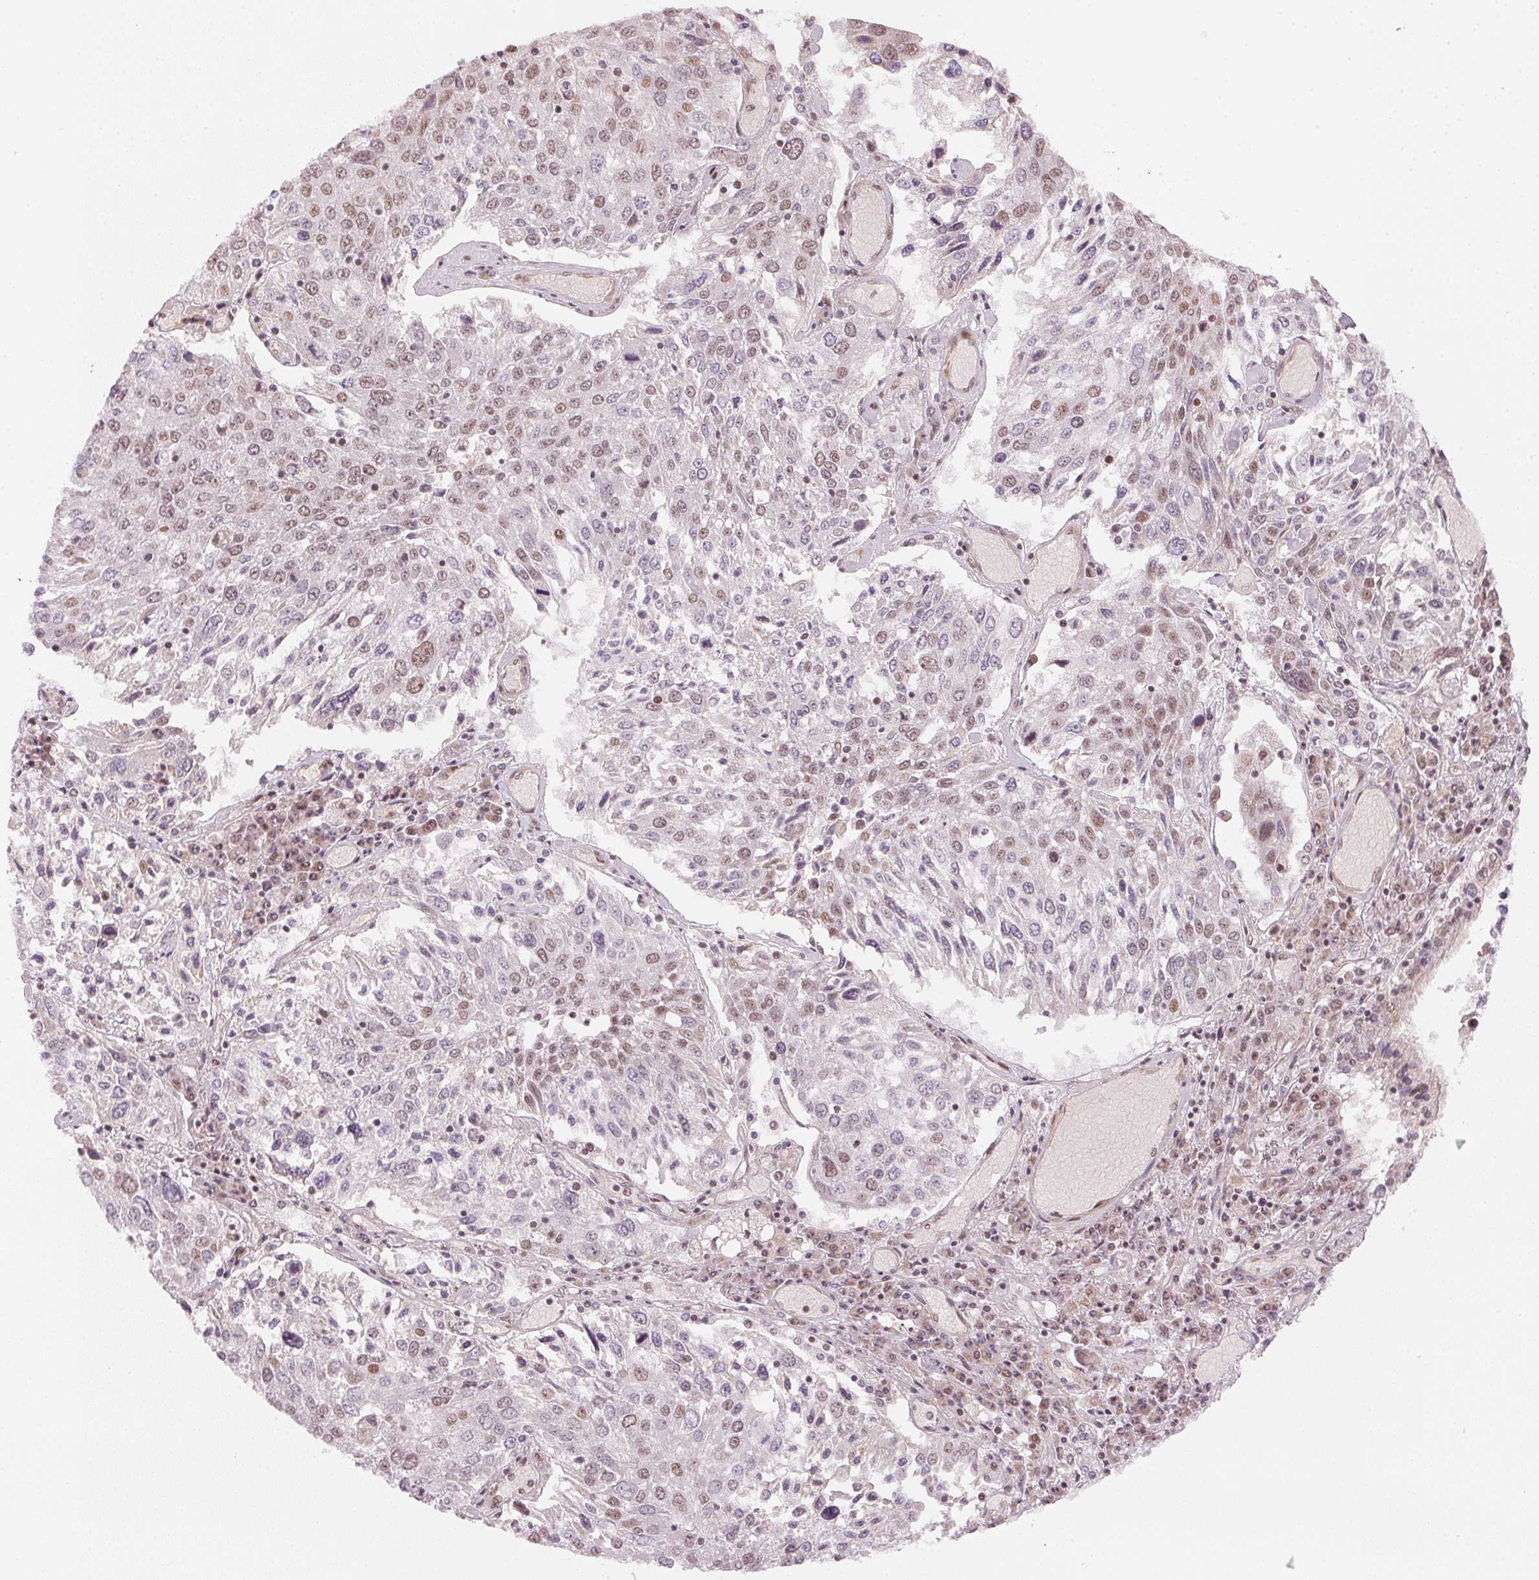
{"staining": {"intensity": "weak", "quantity": "<25%", "location": "nuclear"}, "tissue": "lung cancer", "cell_type": "Tumor cells", "image_type": "cancer", "snomed": [{"axis": "morphology", "description": "Squamous cell carcinoma, NOS"}, {"axis": "topography", "description": "Lung"}], "caption": "A high-resolution micrograph shows IHC staining of lung cancer, which shows no significant staining in tumor cells.", "gene": "KAT6A", "patient": {"sex": "male", "age": 65}}